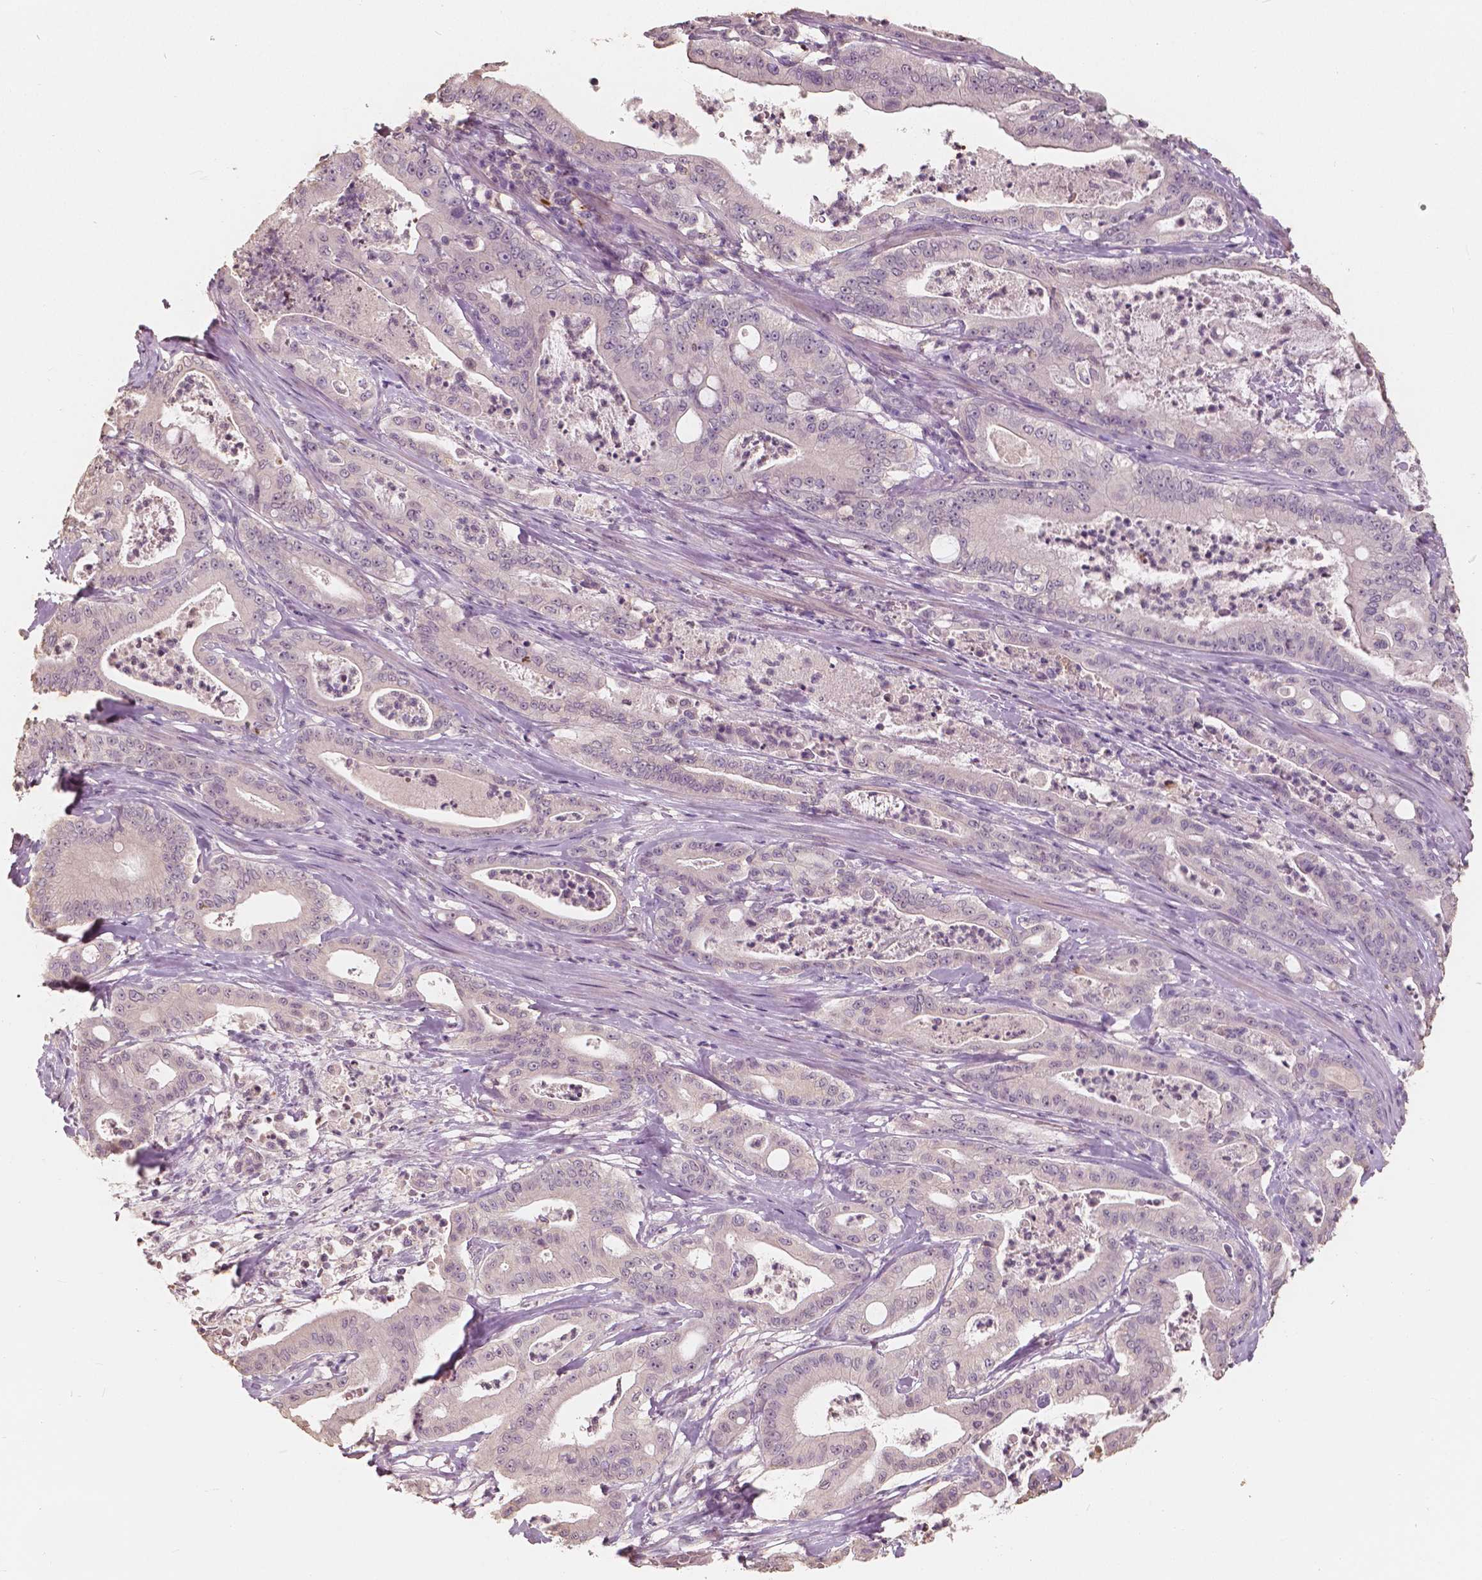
{"staining": {"intensity": "negative", "quantity": "none", "location": "none"}, "tissue": "pancreatic cancer", "cell_type": "Tumor cells", "image_type": "cancer", "snomed": [{"axis": "morphology", "description": "Adenocarcinoma, NOS"}, {"axis": "topography", "description": "Pancreas"}], "caption": "There is no significant positivity in tumor cells of pancreatic cancer.", "gene": "SAT2", "patient": {"sex": "male", "age": 71}}